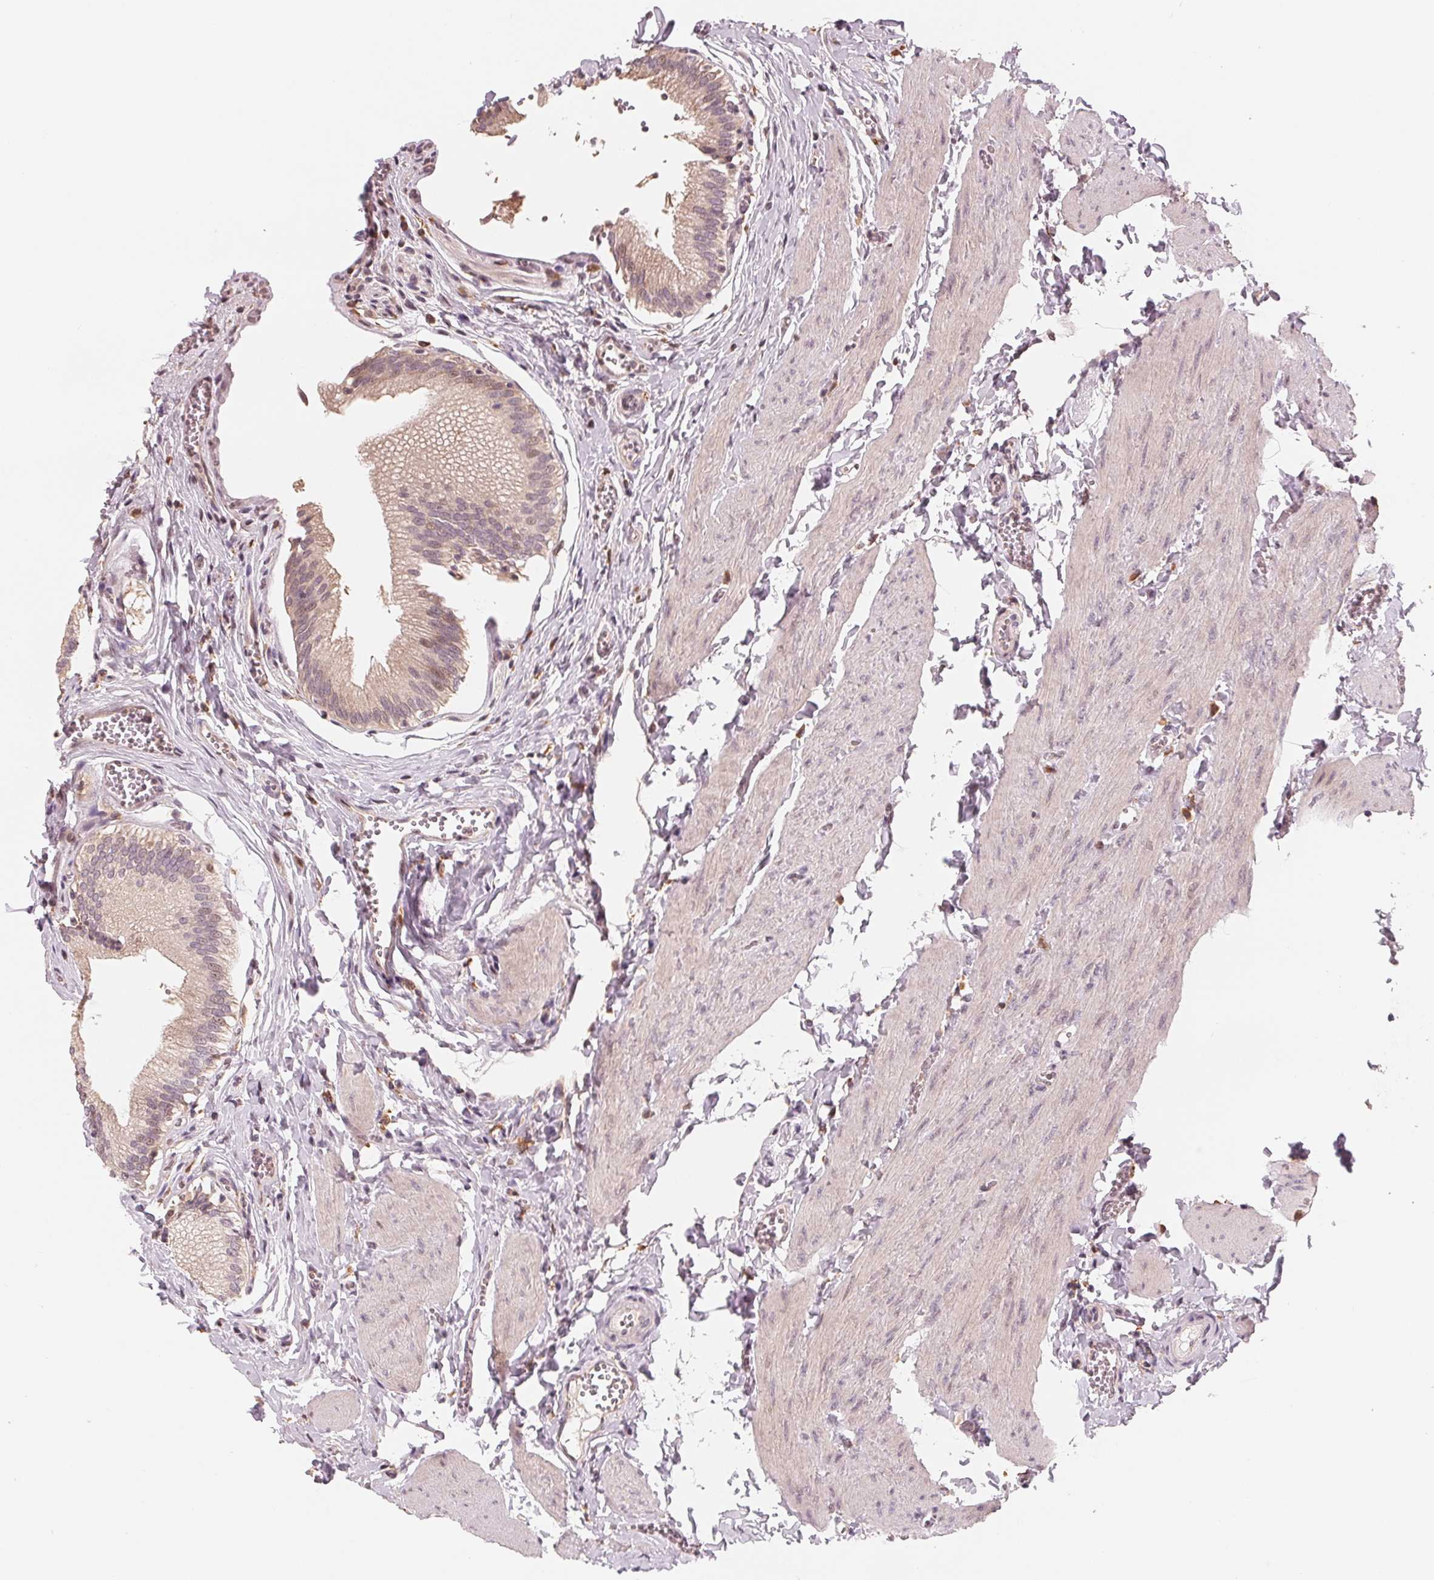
{"staining": {"intensity": "weak", "quantity": ">75%", "location": "cytoplasmic/membranous"}, "tissue": "gallbladder", "cell_type": "Glandular cells", "image_type": "normal", "snomed": [{"axis": "morphology", "description": "Normal tissue, NOS"}, {"axis": "topography", "description": "Gallbladder"}, {"axis": "topography", "description": "Peripheral nerve tissue"}], "caption": "Benign gallbladder shows weak cytoplasmic/membranous expression in approximately >75% of glandular cells.", "gene": "IL9R", "patient": {"sex": "male", "age": 17}}